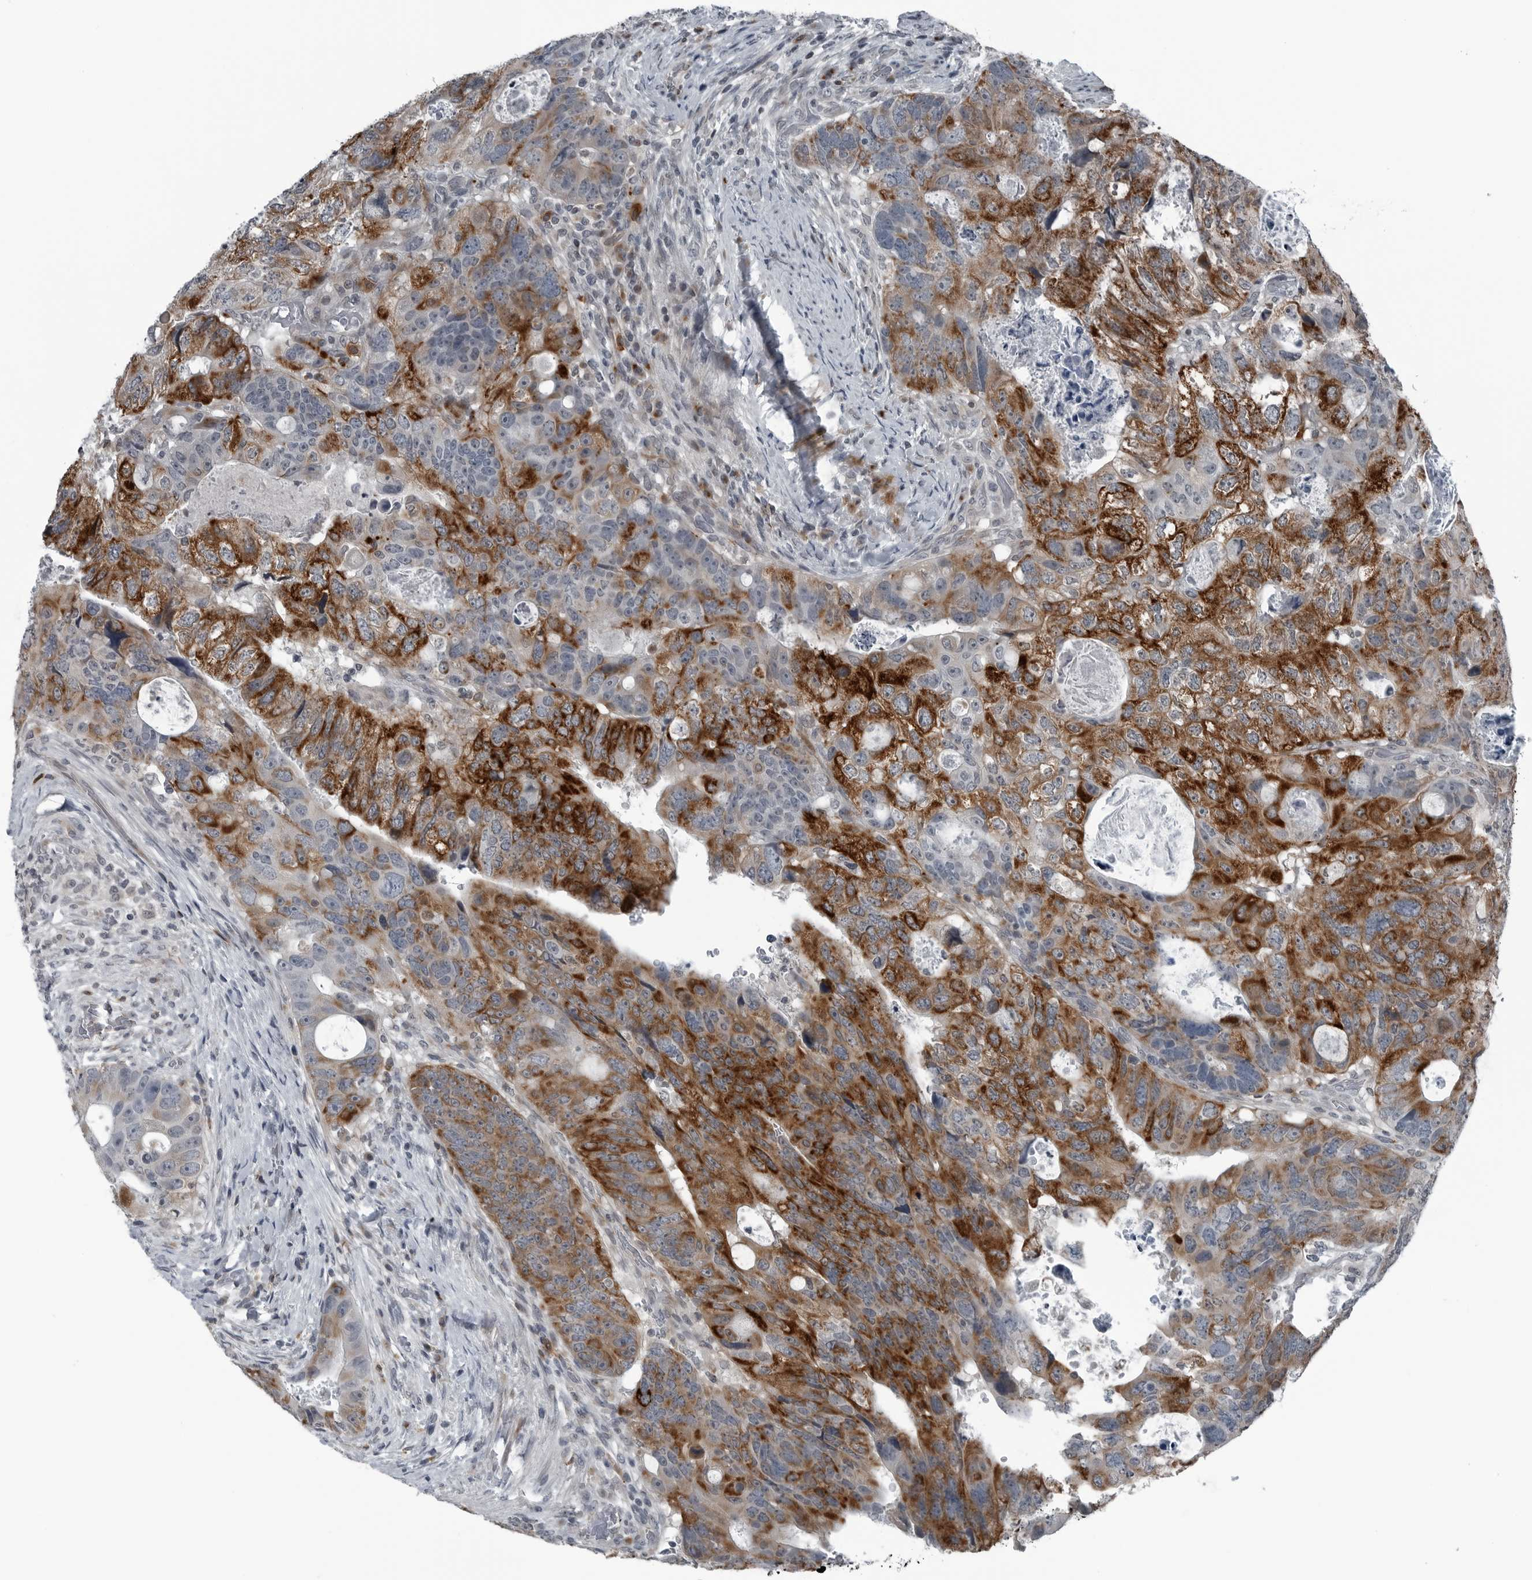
{"staining": {"intensity": "strong", "quantity": "25%-75%", "location": "cytoplasmic/membranous"}, "tissue": "colorectal cancer", "cell_type": "Tumor cells", "image_type": "cancer", "snomed": [{"axis": "morphology", "description": "Adenocarcinoma, NOS"}, {"axis": "topography", "description": "Rectum"}], "caption": "An immunohistochemistry photomicrograph of neoplastic tissue is shown. Protein staining in brown labels strong cytoplasmic/membranous positivity in colorectal cancer within tumor cells.", "gene": "GAK", "patient": {"sex": "male", "age": 59}}